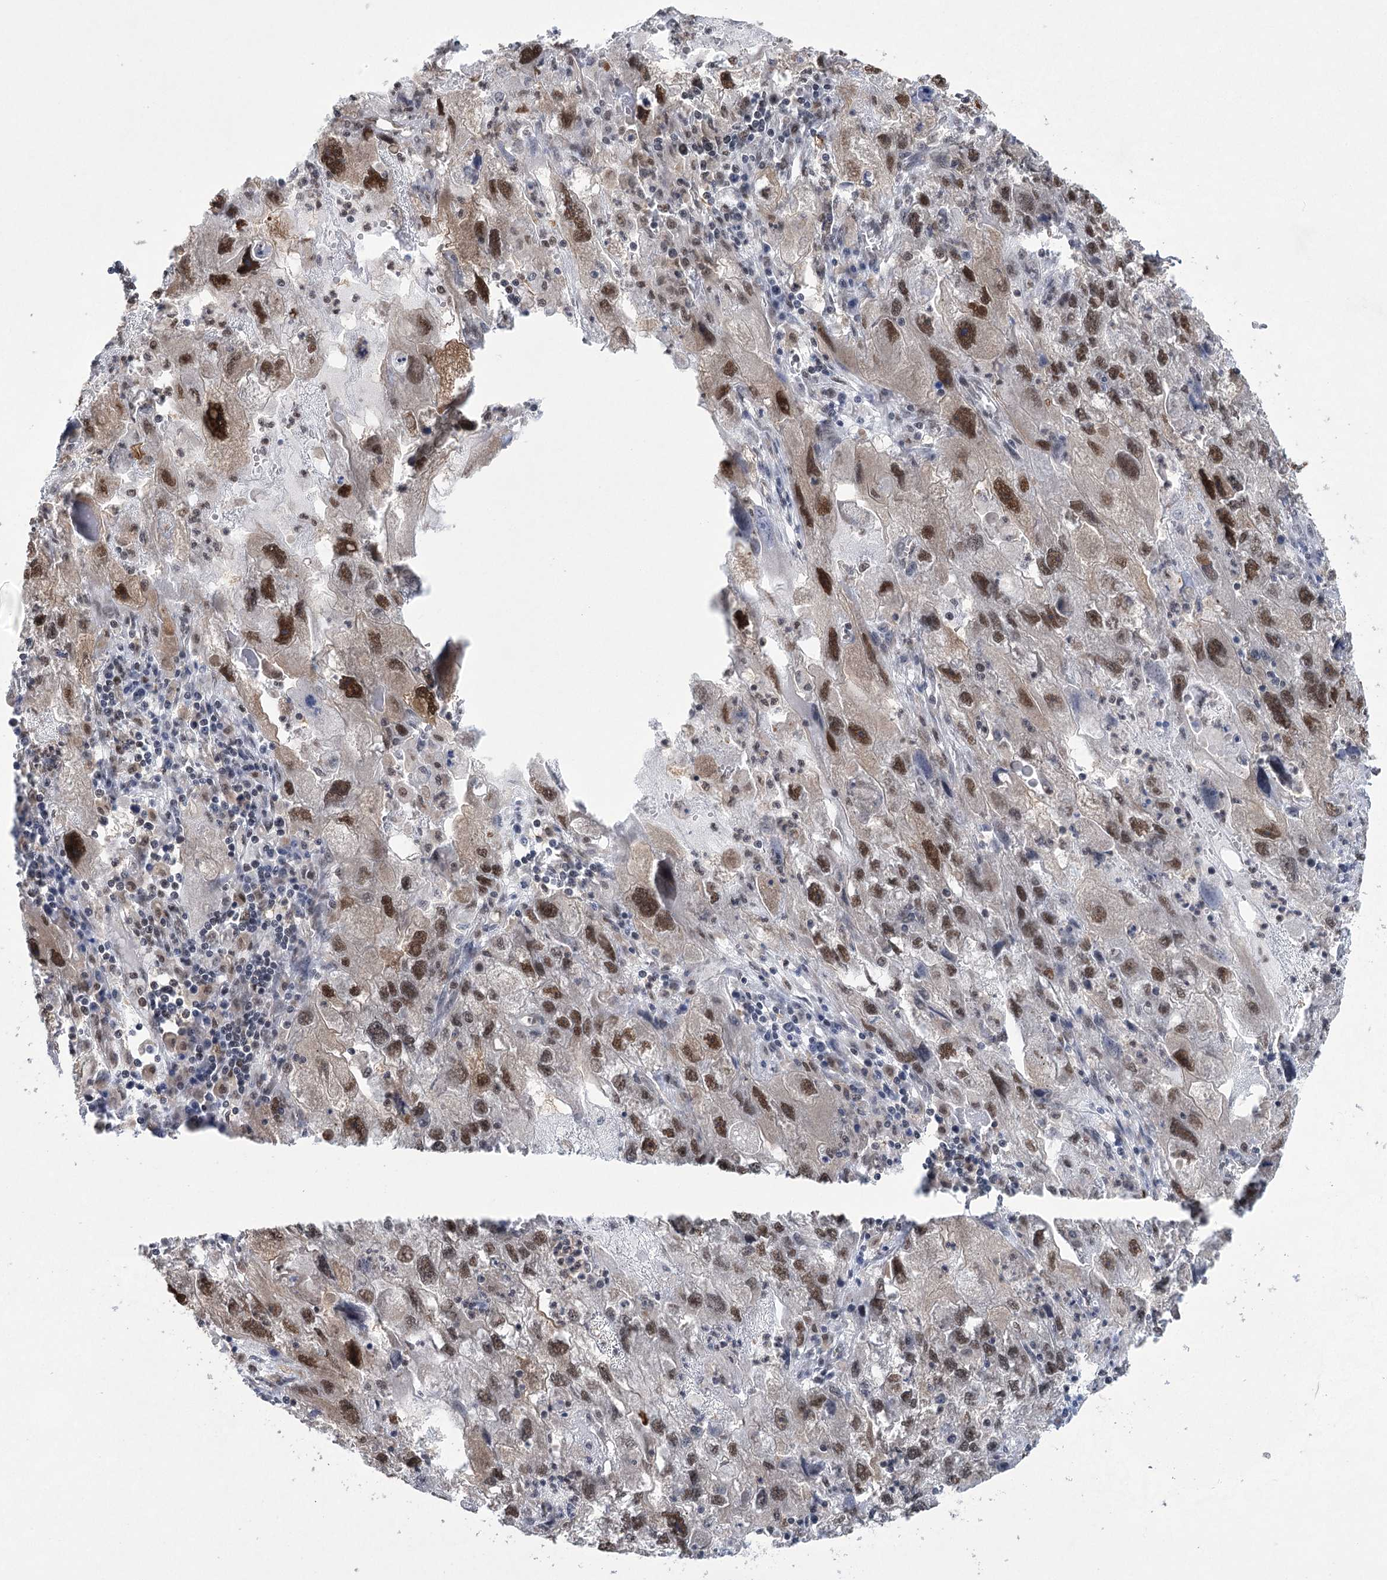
{"staining": {"intensity": "moderate", "quantity": "25%-75%", "location": "nuclear"}, "tissue": "endometrial cancer", "cell_type": "Tumor cells", "image_type": "cancer", "snomed": [{"axis": "morphology", "description": "Adenocarcinoma, NOS"}, {"axis": "topography", "description": "Endometrium"}], "caption": "The immunohistochemical stain highlights moderate nuclear staining in tumor cells of adenocarcinoma (endometrial) tissue. Nuclei are stained in blue.", "gene": "ZCCHC8", "patient": {"sex": "female", "age": 49}}